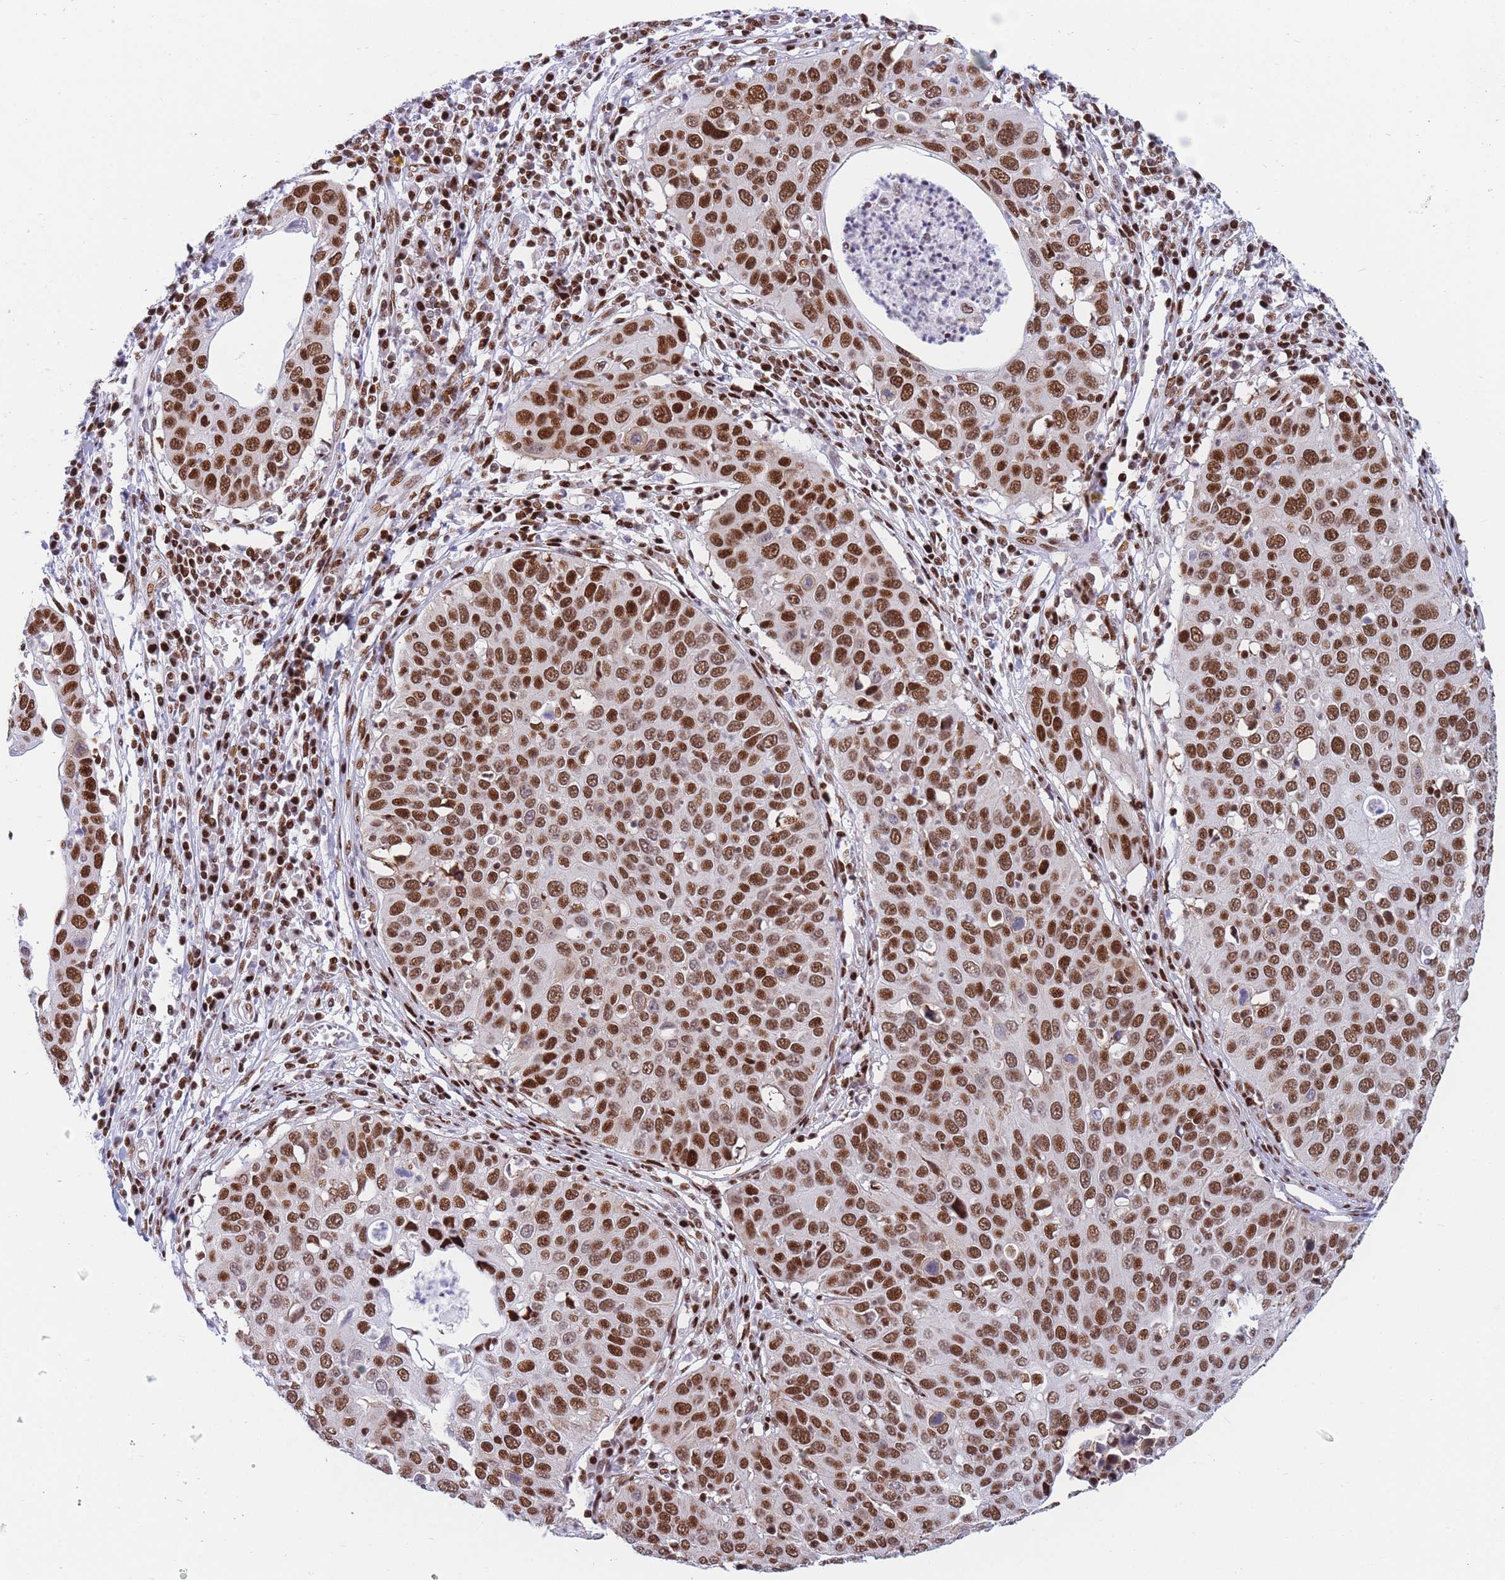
{"staining": {"intensity": "strong", "quantity": ">75%", "location": "nuclear"}, "tissue": "cervical cancer", "cell_type": "Tumor cells", "image_type": "cancer", "snomed": [{"axis": "morphology", "description": "Squamous cell carcinoma, NOS"}, {"axis": "topography", "description": "Cervix"}], "caption": "This is an image of IHC staining of squamous cell carcinoma (cervical), which shows strong staining in the nuclear of tumor cells.", "gene": "DNAJC3", "patient": {"sex": "female", "age": 36}}